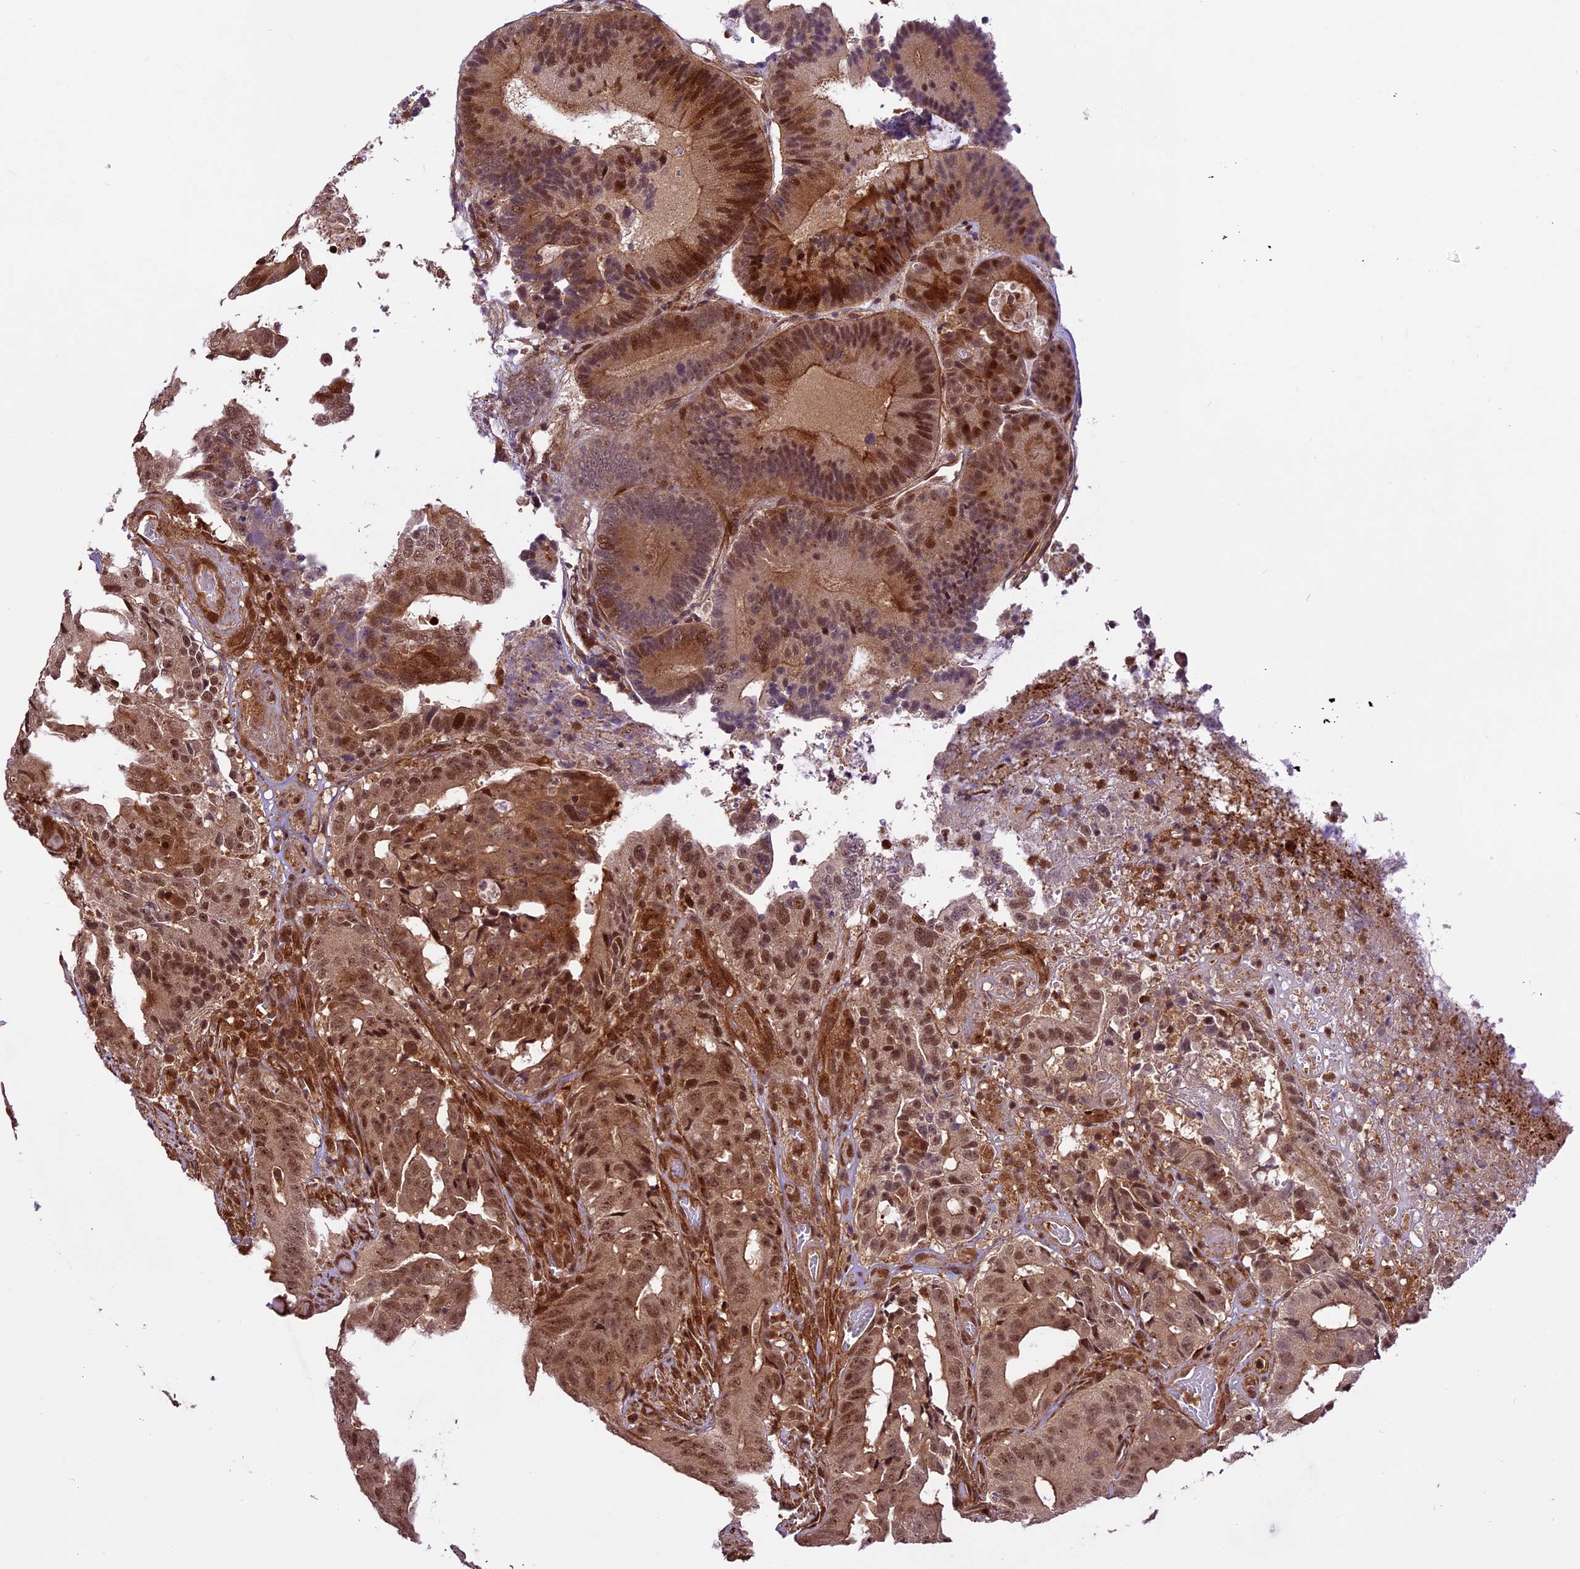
{"staining": {"intensity": "moderate", "quantity": ">75%", "location": "cytoplasmic/membranous,nuclear"}, "tissue": "colorectal cancer", "cell_type": "Tumor cells", "image_type": "cancer", "snomed": [{"axis": "morphology", "description": "Adenocarcinoma, NOS"}, {"axis": "topography", "description": "Colon"}], "caption": "There is medium levels of moderate cytoplasmic/membranous and nuclear staining in tumor cells of colorectal cancer (adenocarcinoma), as demonstrated by immunohistochemical staining (brown color).", "gene": "DHX38", "patient": {"sex": "male", "age": 83}}